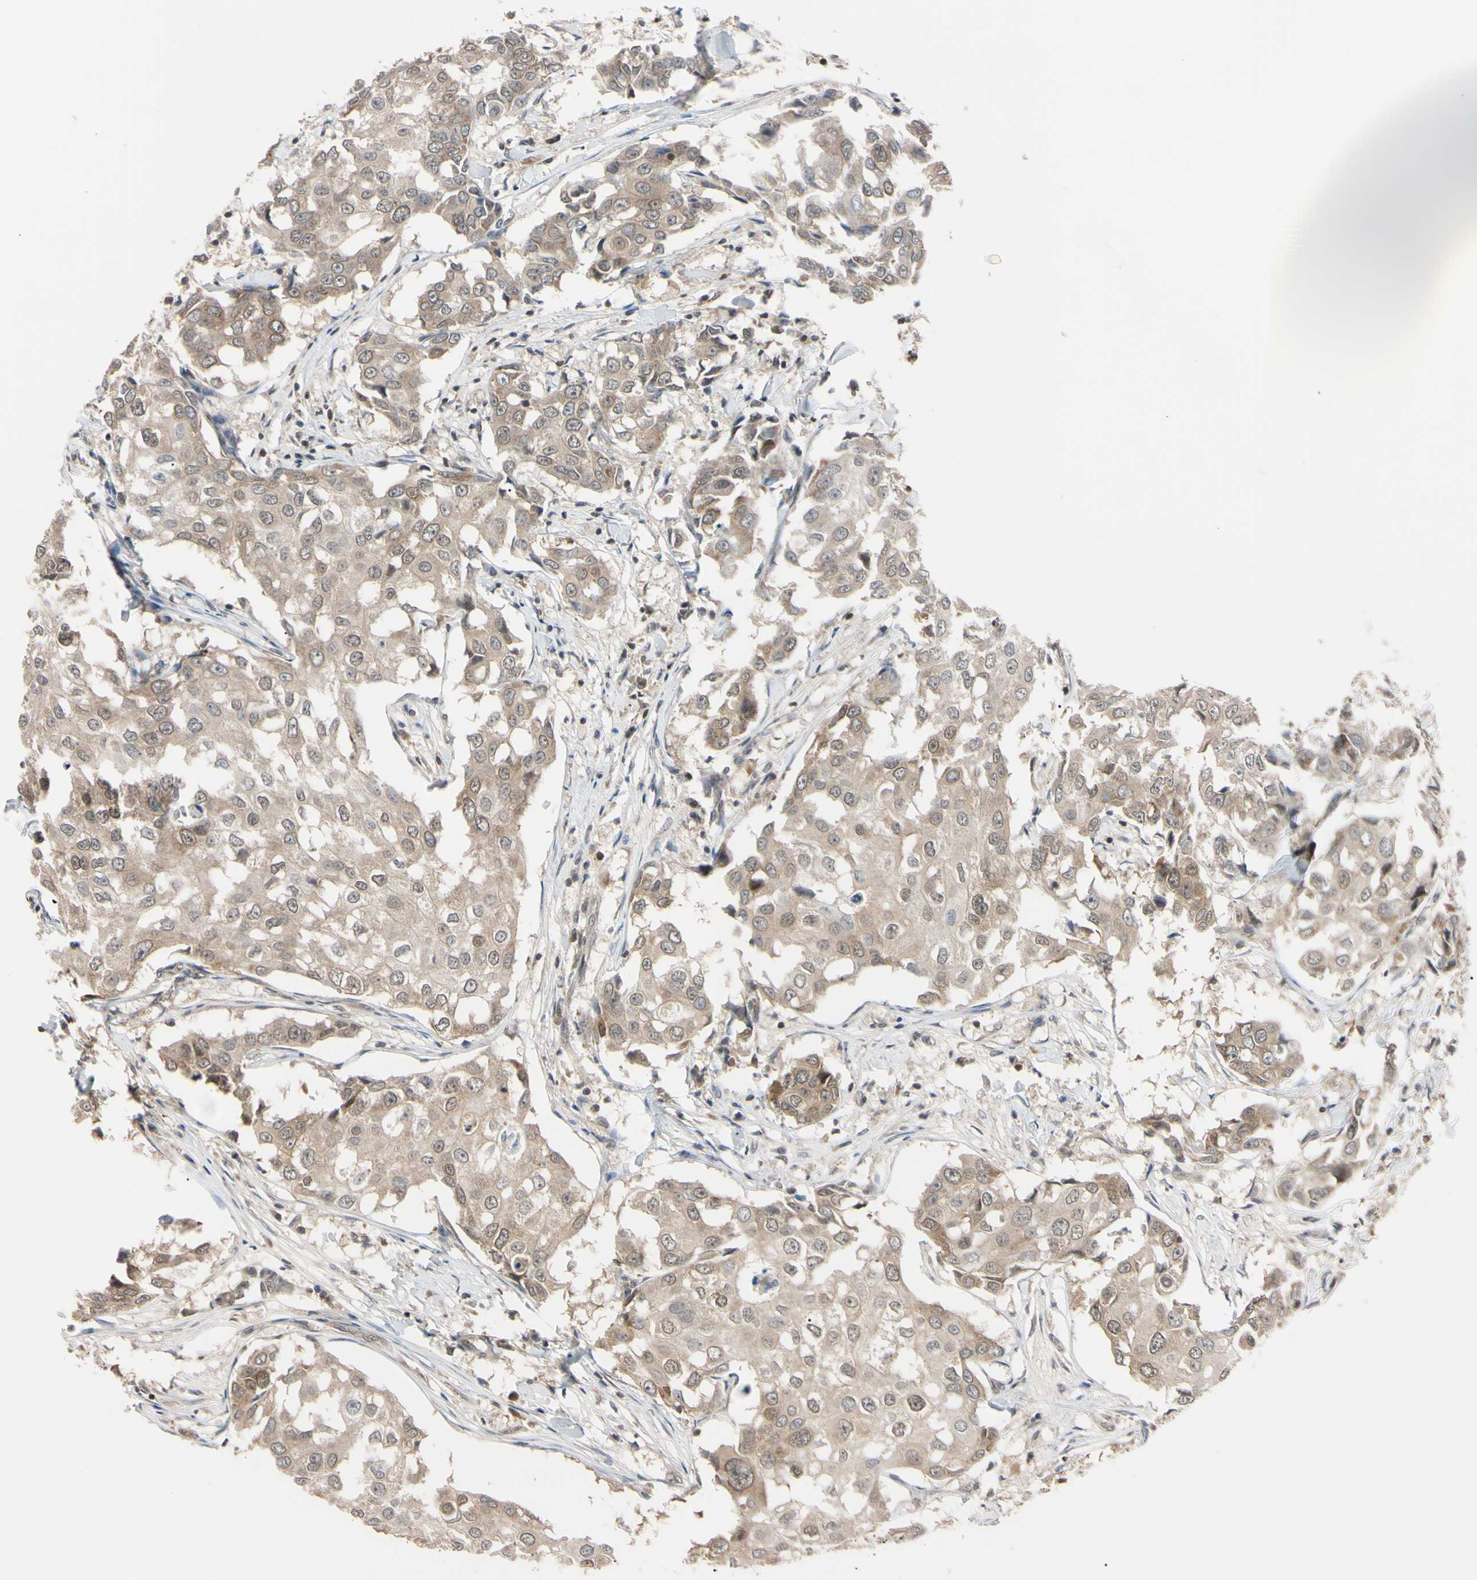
{"staining": {"intensity": "weak", "quantity": ">75%", "location": "cytoplasmic/membranous"}, "tissue": "breast cancer", "cell_type": "Tumor cells", "image_type": "cancer", "snomed": [{"axis": "morphology", "description": "Duct carcinoma"}, {"axis": "topography", "description": "Breast"}], "caption": "Breast cancer tissue reveals weak cytoplasmic/membranous positivity in about >75% of tumor cells, visualized by immunohistochemistry.", "gene": "UBE2I", "patient": {"sex": "female", "age": 27}}